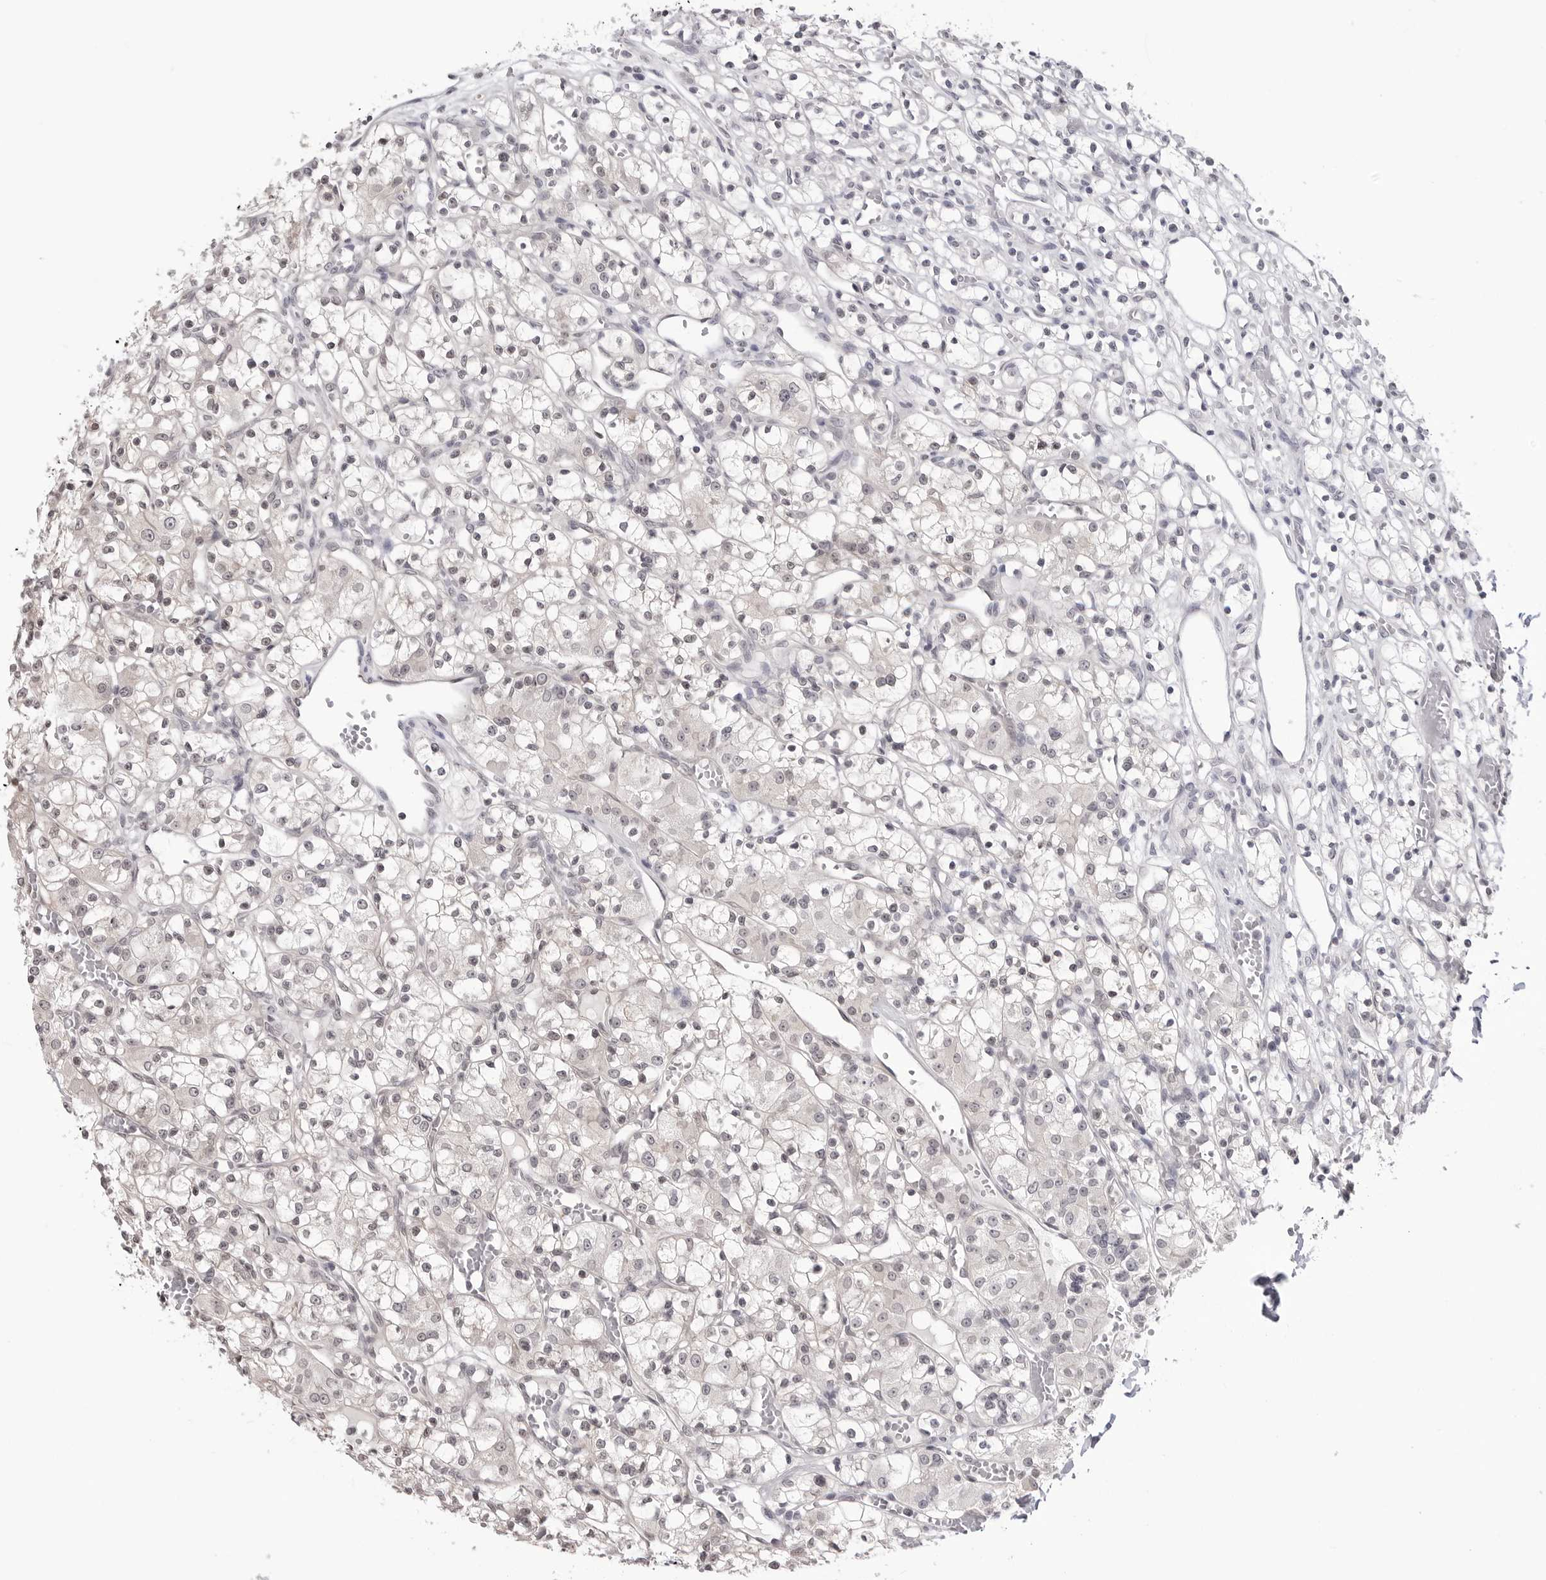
{"staining": {"intensity": "negative", "quantity": "none", "location": "none"}, "tissue": "renal cancer", "cell_type": "Tumor cells", "image_type": "cancer", "snomed": [{"axis": "morphology", "description": "Adenocarcinoma, NOS"}, {"axis": "topography", "description": "Kidney"}], "caption": "This is a photomicrograph of immunohistochemistry staining of renal adenocarcinoma, which shows no staining in tumor cells. (DAB (3,3'-diaminobenzidine) immunohistochemistry, high magnification).", "gene": "YWHAG", "patient": {"sex": "female", "age": 59}}